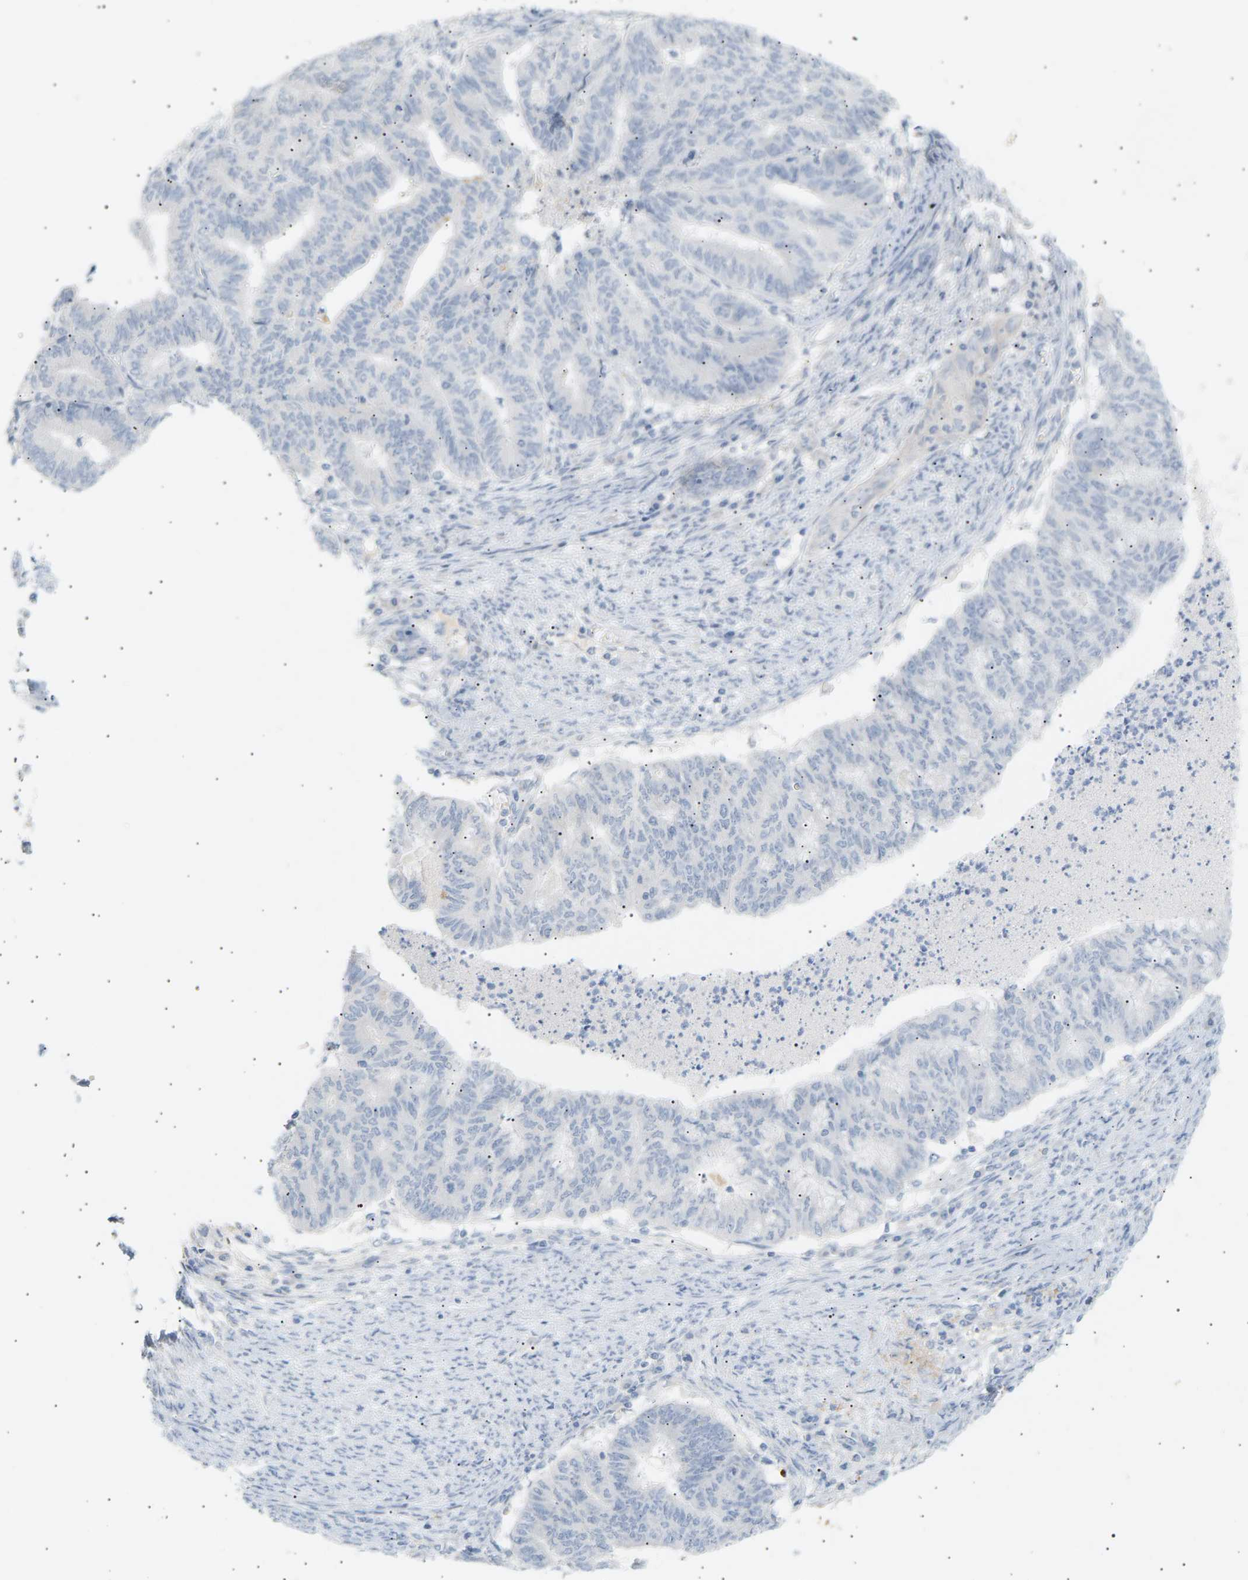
{"staining": {"intensity": "negative", "quantity": "none", "location": "none"}, "tissue": "endometrial cancer", "cell_type": "Tumor cells", "image_type": "cancer", "snomed": [{"axis": "morphology", "description": "Adenocarcinoma, NOS"}, {"axis": "topography", "description": "Endometrium"}], "caption": "This is an immunohistochemistry (IHC) histopathology image of endometrial cancer. There is no positivity in tumor cells.", "gene": "CLU", "patient": {"sex": "female", "age": 79}}